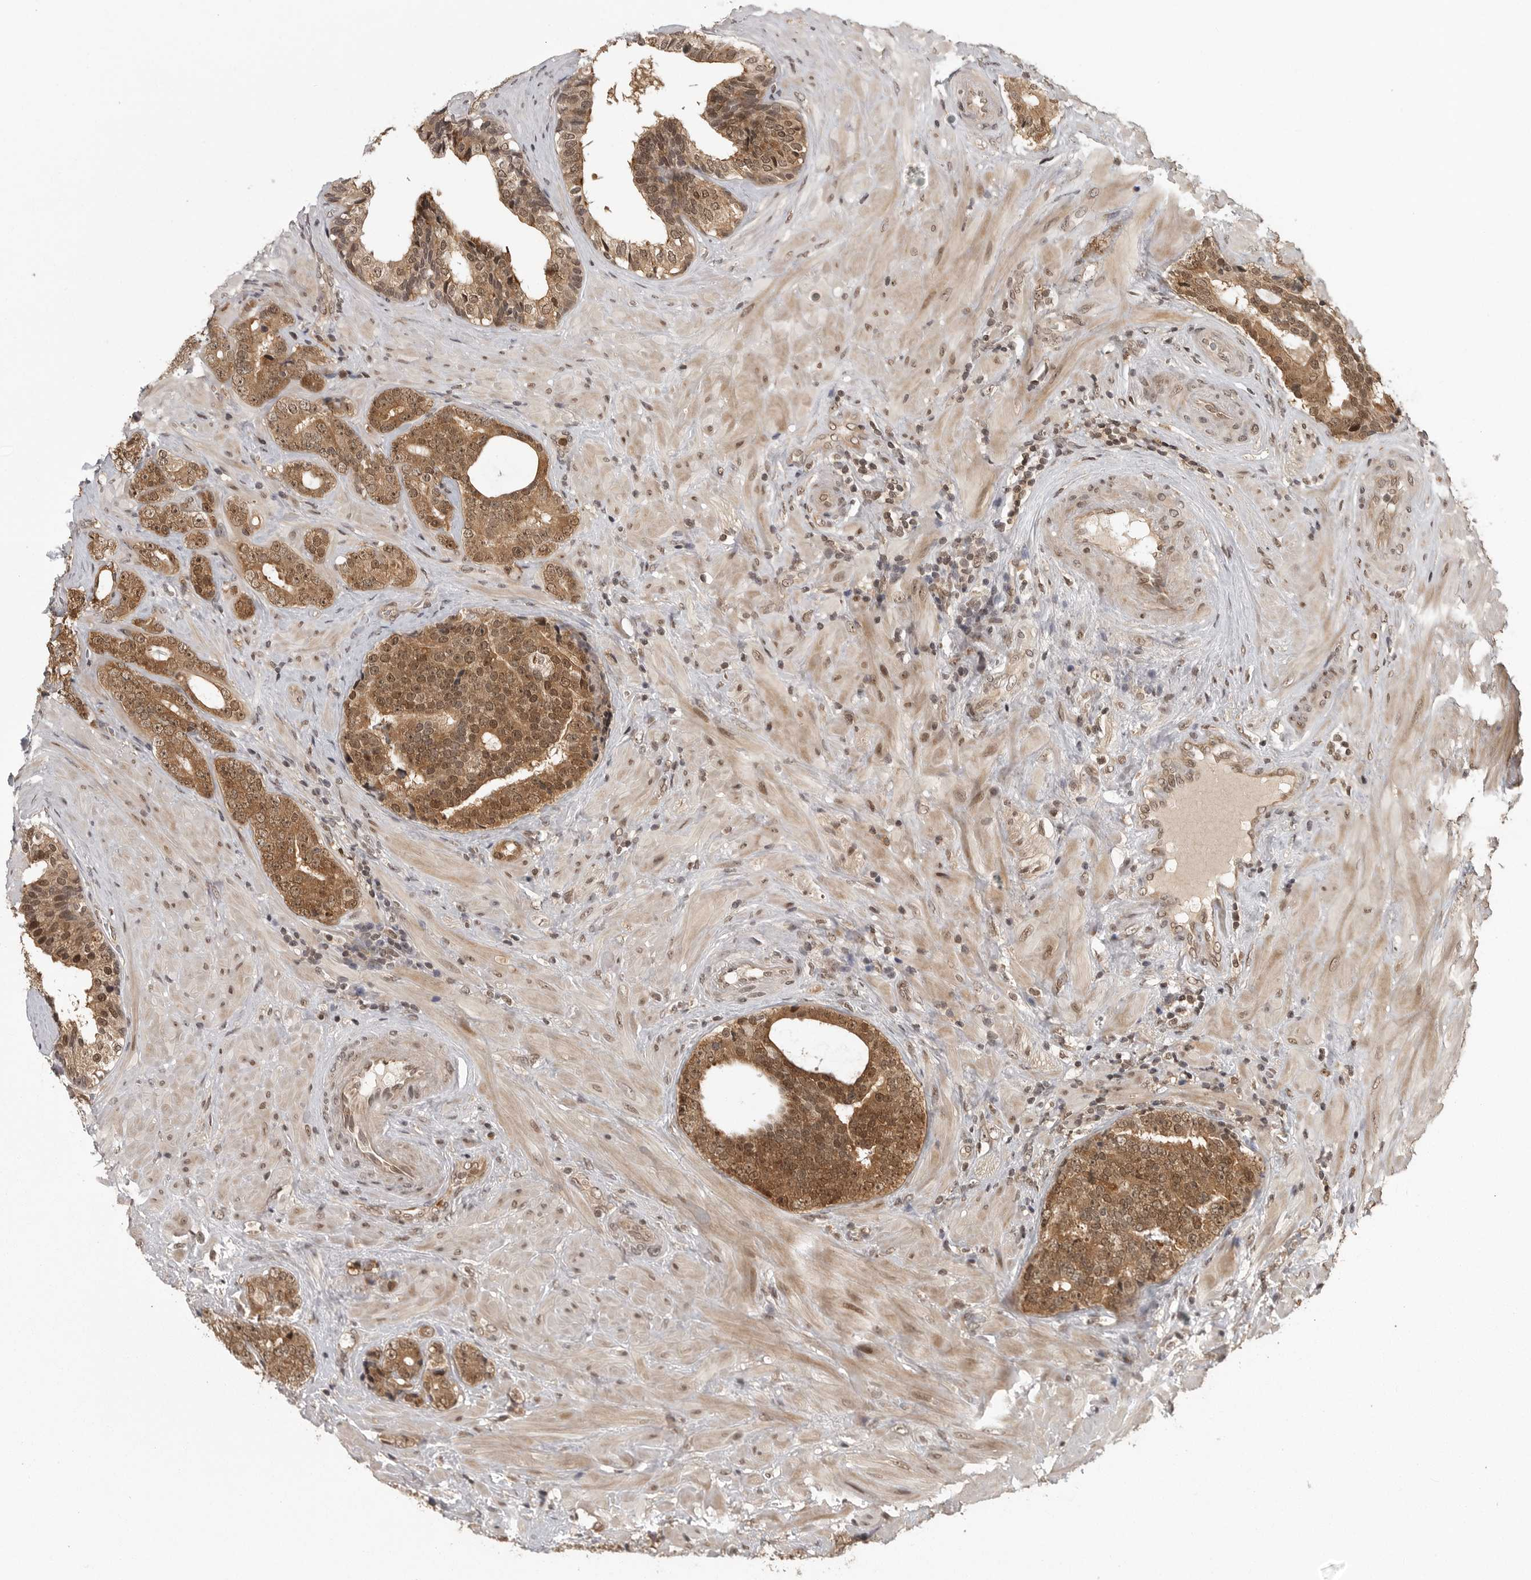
{"staining": {"intensity": "moderate", "quantity": ">75%", "location": "cytoplasmic/membranous,nuclear"}, "tissue": "prostate cancer", "cell_type": "Tumor cells", "image_type": "cancer", "snomed": [{"axis": "morphology", "description": "Adenocarcinoma, High grade"}, {"axis": "topography", "description": "Prostate"}], "caption": "Prostate high-grade adenocarcinoma stained for a protein (brown) shows moderate cytoplasmic/membranous and nuclear positive staining in about >75% of tumor cells.", "gene": "PEG3", "patient": {"sex": "male", "age": 56}}